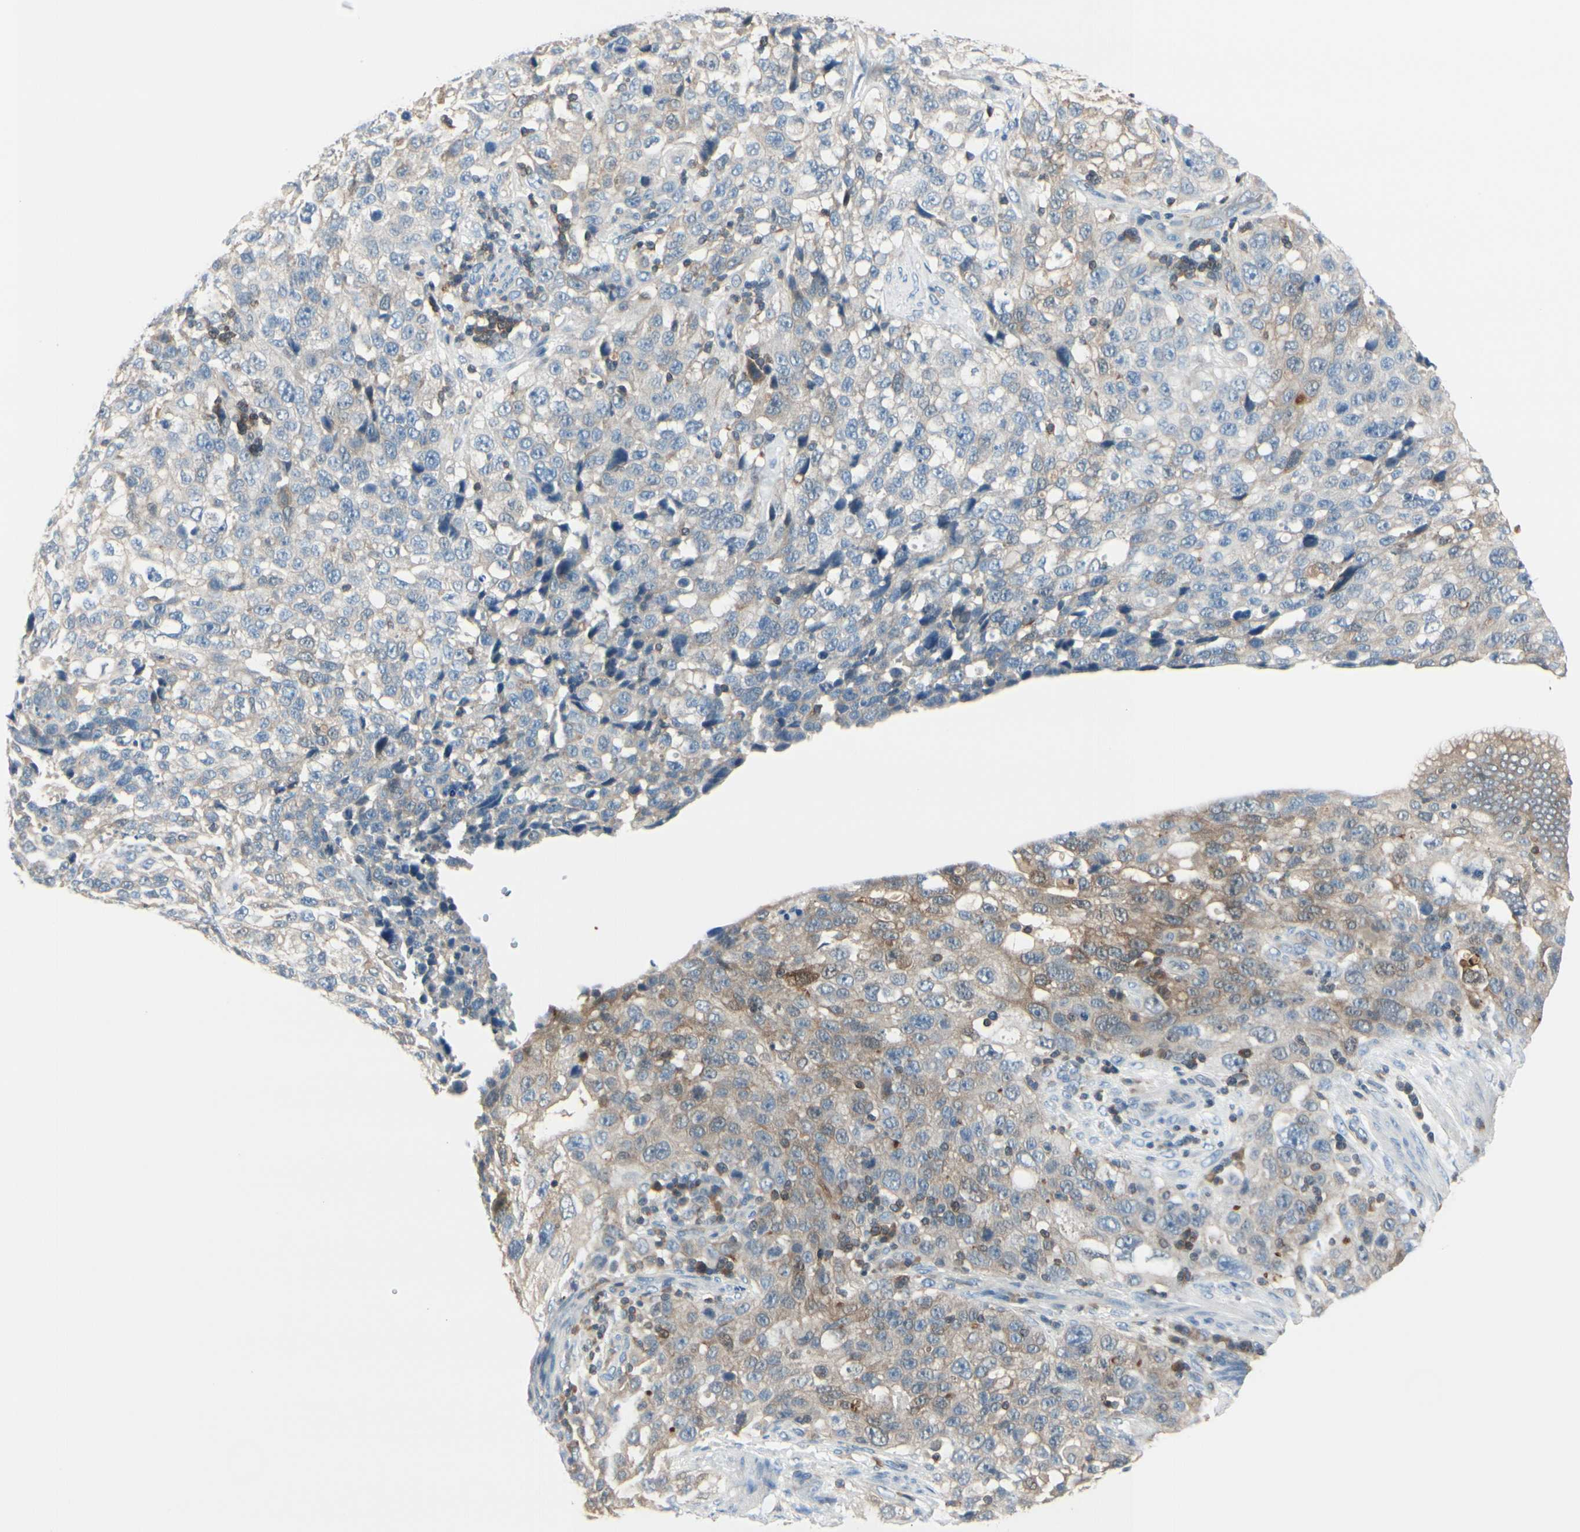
{"staining": {"intensity": "weak", "quantity": "25%-75%", "location": "cytoplasmic/membranous"}, "tissue": "stomach cancer", "cell_type": "Tumor cells", "image_type": "cancer", "snomed": [{"axis": "morphology", "description": "Normal tissue, NOS"}, {"axis": "morphology", "description": "Adenocarcinoma, NOS"}, {"axis": "topography", "description": "Stomach"}], "caption": "Adenocarcinoma (stomach) was stained to show a protein in brown. There is low levels of weak cytoplasmic/membranous positivity in approximately 25%-75% of tumor cells. The staining was performed using DAB (3,3'-diaminobenzidine), with brown indicating positive protein expression. Nuclei are stained blue with hematoxylin.", "gene": "SLC9A3R1", "patient": {"sex": "male", "age": 48}}